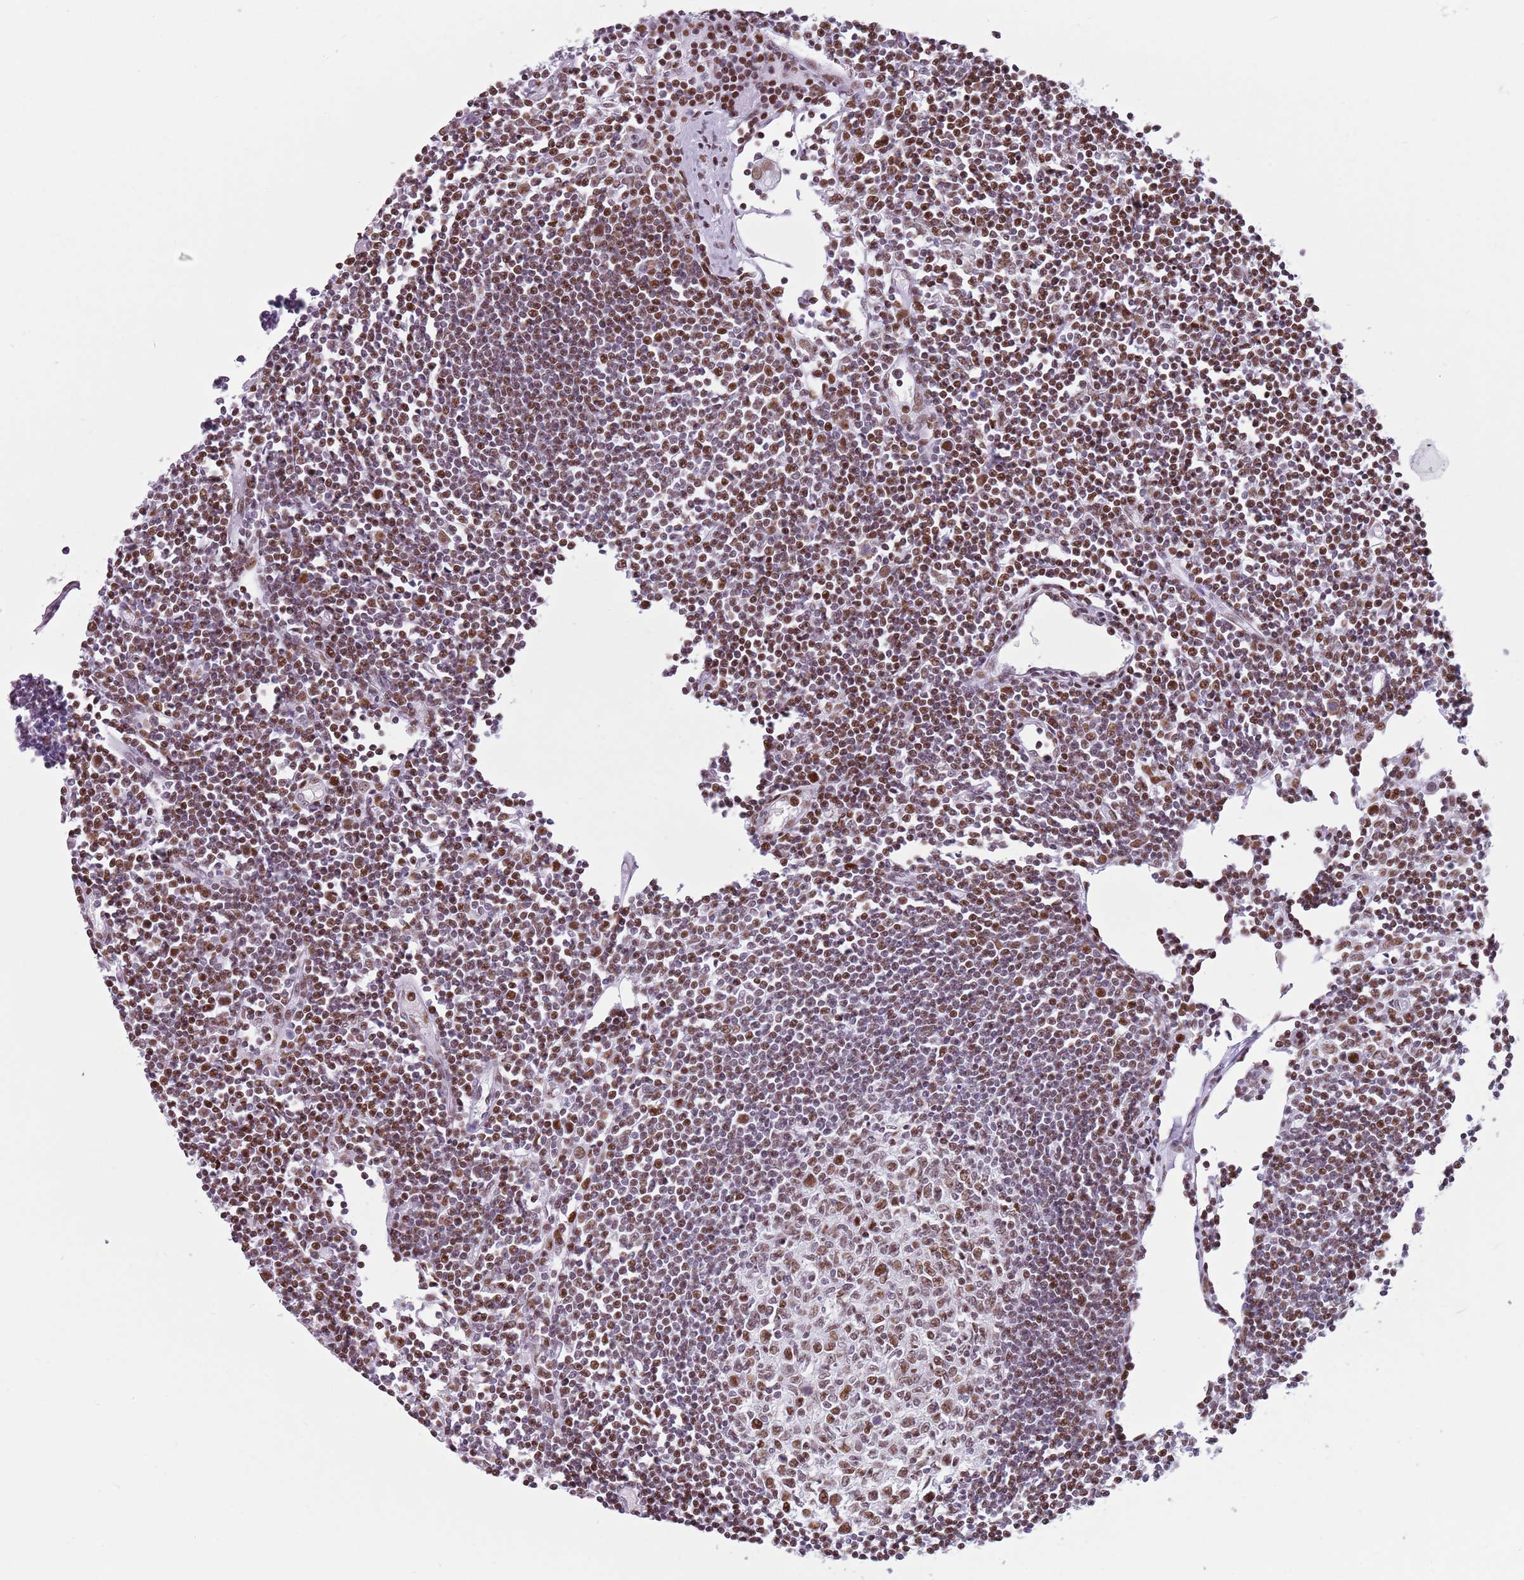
{"staining": {"intensity": "moderate", "quantity": ">75%", "location": "nuclear"}, "tissue": "lymph node", "cell_type": "Germinal center cells", "image_type": "normal", "snomed": [{"axis": "morphology", "description": "Normal tissue, NOS"}, {"axis": "topography", "description": "Lymph node"}], "caption": "Immunohistochemical staining of benign lymph node displays >75% levels of moderate nuclear protein staining in about >75% of germinal center cells. The protein of interest is stained brown, and the nuclei are stained in blue (DAB (3,3'-diaminobenzidine) IHC with brightfield microscopy, high magnification).", "gene": "FAM104B", "patient": {"sex": "female", "age": 11}}